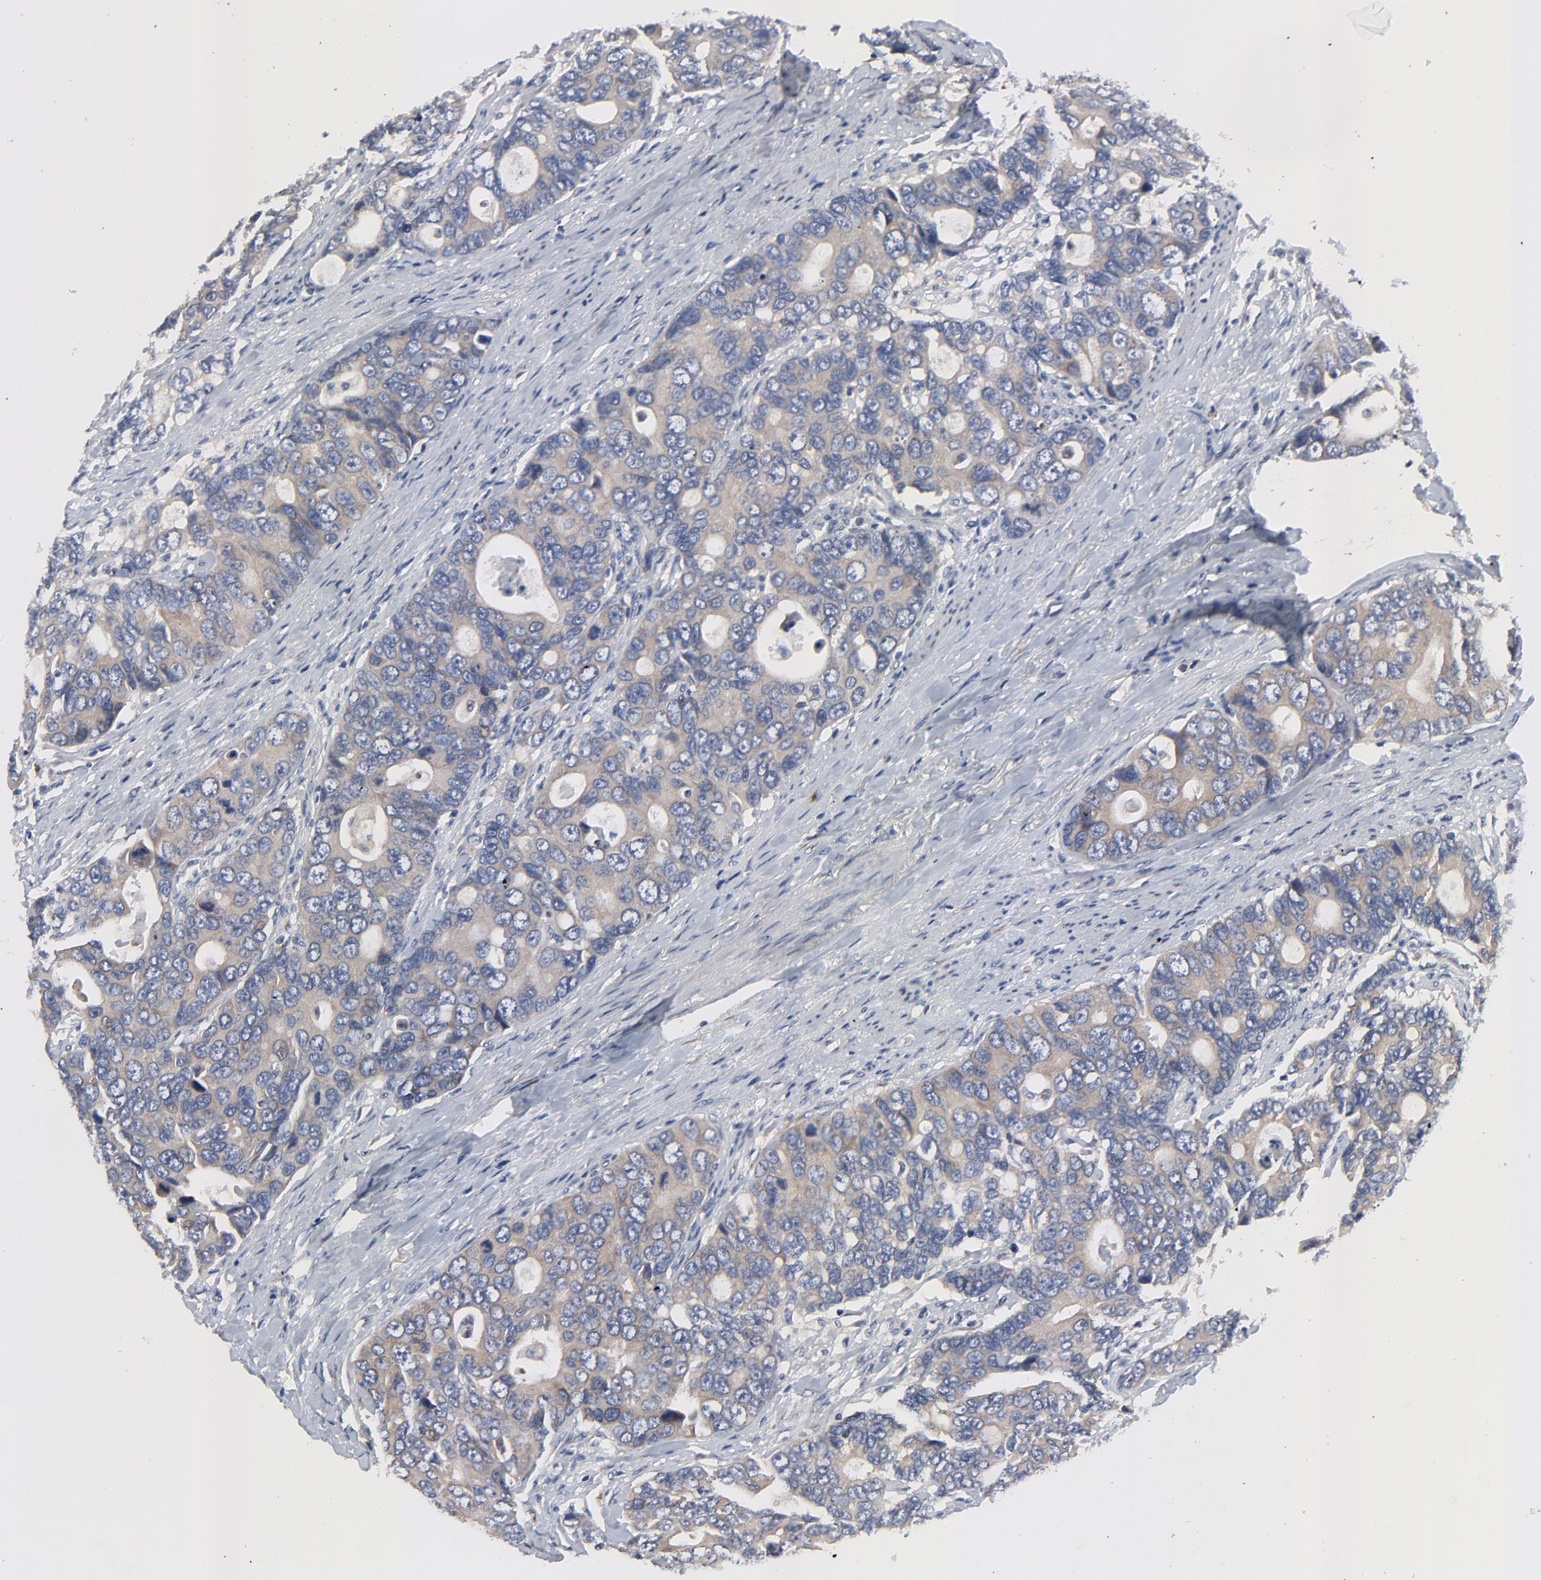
{"staining": {"intensity": "weak", "quantity": "25%-75%", "location": "cytoplasmic/membranous"}, "tissue": "colorectal cancer", "cell_type": "Tumor cells", "image_type": "cancer", "snomed": [{"axis": "morphology", "description": "Adenocarcinoma, NOS"}, {"axis": "topography", "description": "Rectum"}], "caption": "Tumor cells demonstrate low levels of weak cytoplasmic/membranous positivity in about 25%-75% of cells in human adenocarcinoma (colorectal). (IHC, brightfield microscopy, high magnification).", "gene": "VAV2", "patient": {"sex": "female", "age": 67}}